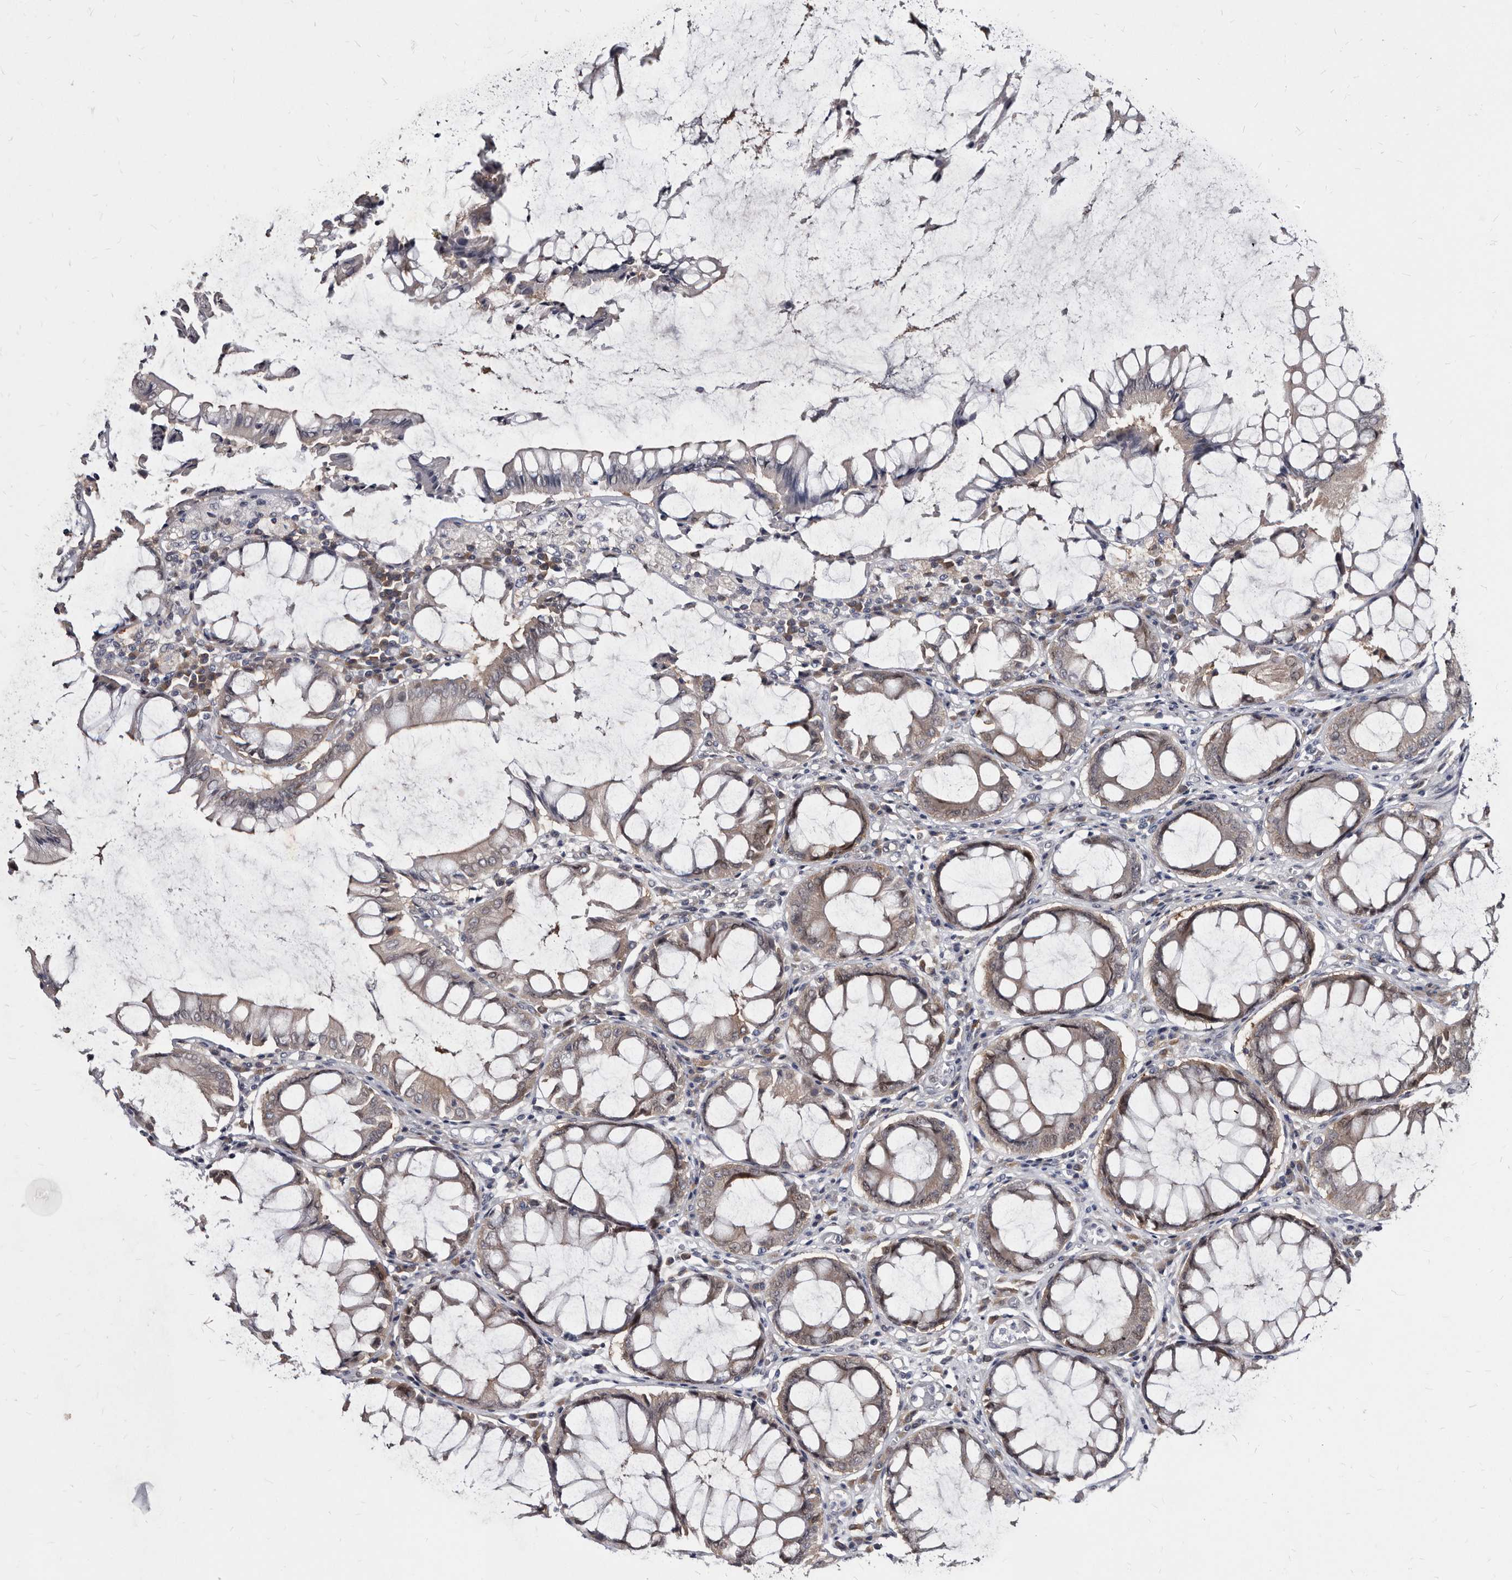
{"staining": {"intensity": "weak", "quantity": "25%-75%", "location": "cytoplasmic/membranous"}, "tissue": "colorectal cancer", "cell_type": "Tumor cells", "image_type": "cancer", "snomed": [{"axis": "morphology", "description": "Adenocarcinoma, NOS"}, {"axis": "topography", "description": "Rectum"}], "caption": "A histopathology image showing weak cytoplasmic/membranous positivity in approximately 25%-75% of tumor cells in adenocarcinoma (colorectal), as visualized by brown immunohistochemical staining.", "gene": "ABCF2", "patient": {"sex": "male", "age": 84}}